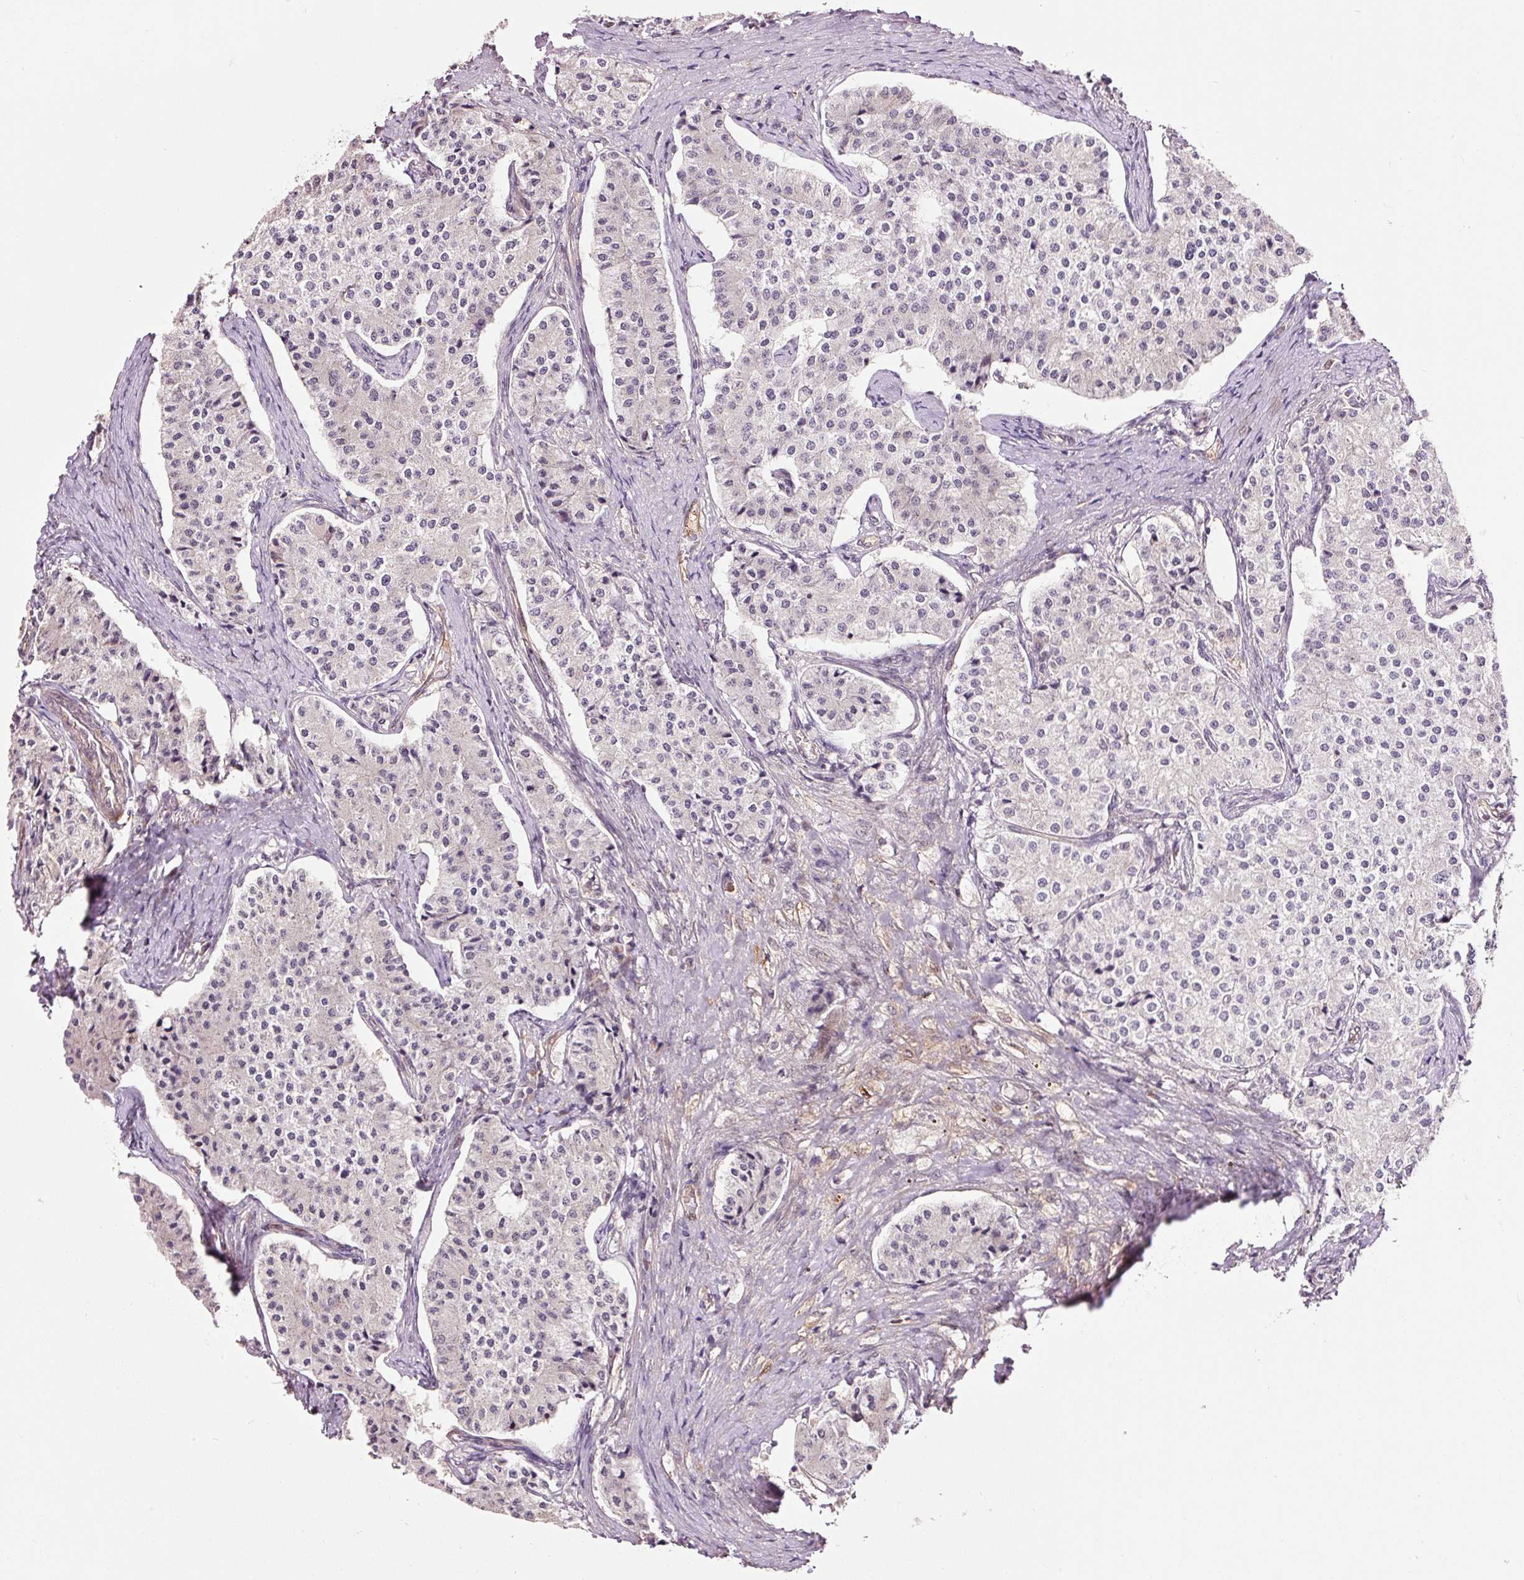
{"staining": {"intensity": "negative", "quantity": "none", "location": "none"}, "tissue": "carcinoid", "cell_type": "Tumor cells", "image_type": "cancer", "snomed": [{"axis": "morphology", "description": "Carcinoid, malignant, NOS"}, {"axis": "topography", "description": "Colon"}], "caption": "An immunohistochemistry histopathology image of malignant carcinoid is shown. There is no staining in tumor cells of malignant carcinoid.", "gene": "FBXL14", "patient": {"sex": "female", "age": 52}}